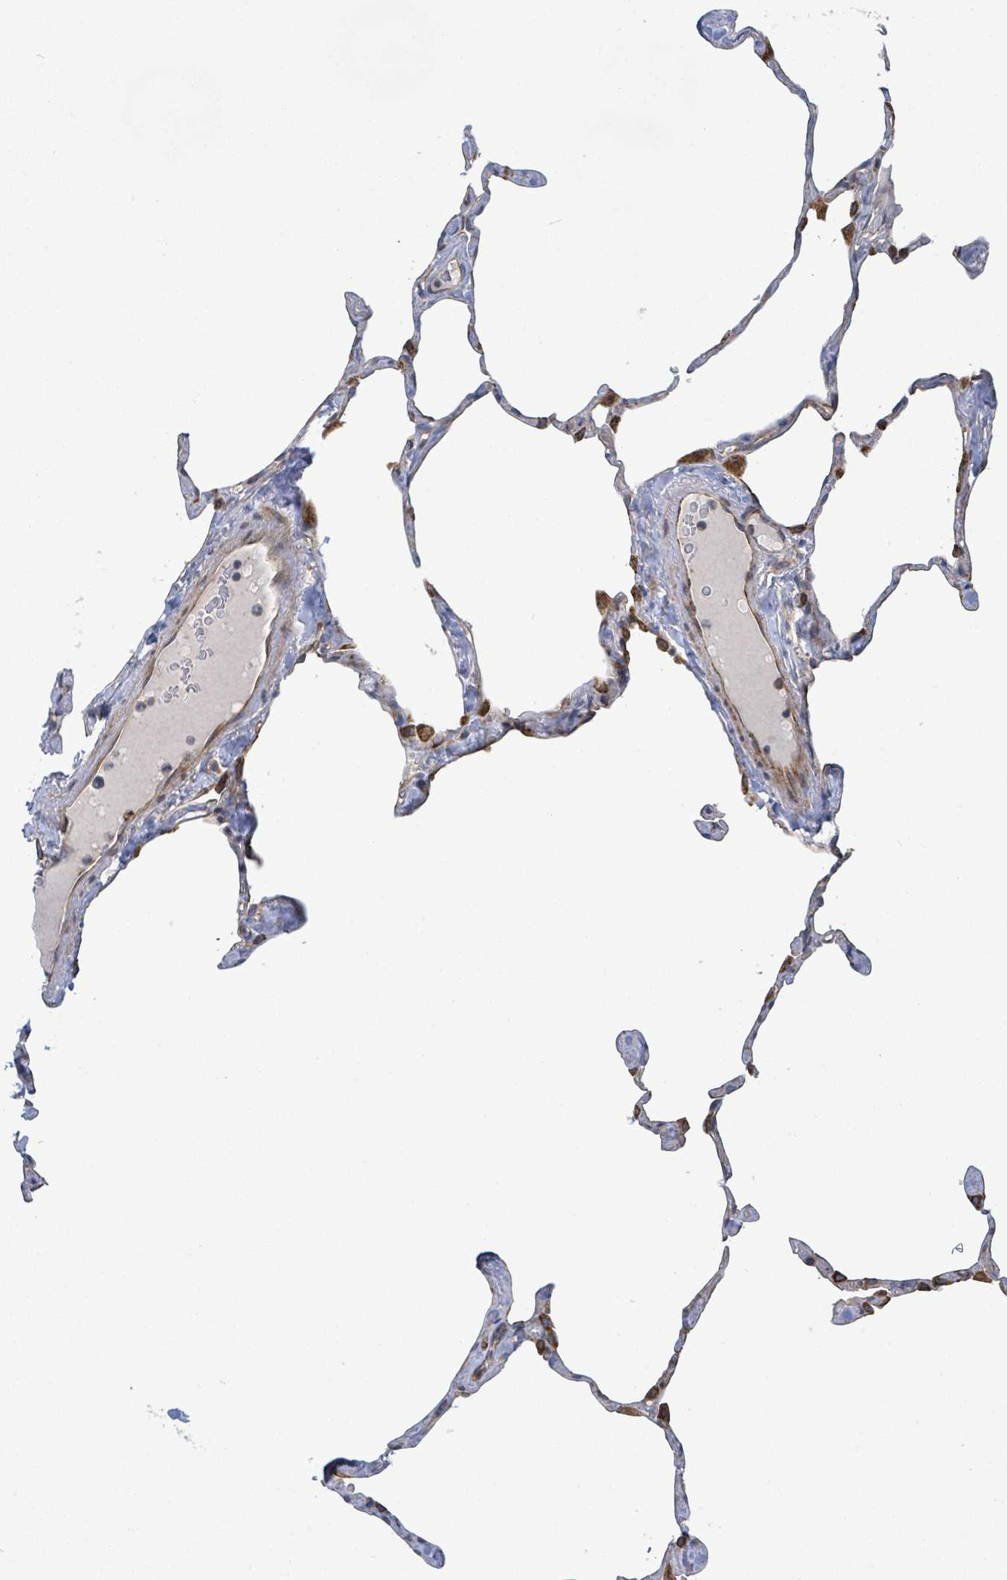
{"staining": {"intensity": "strong", "quantity": "<25%", "location": "cytoplasmic/membranous"}, "tissue": "lung", "cell_type": "Alveolar cells", "image_type": "normal", "snomed": [{"axis": "morphology", "description": "Normal tissue, NOS"}, {"axis": "topography", "description": "Lung"}], "caption": "A medium amount of strong cytoplasmic/membranous positivity is seen in about <25% of alveolar cells in benign lung.", "gene": "NOMO1", "patient": {"sex": "male", "age": 65}}